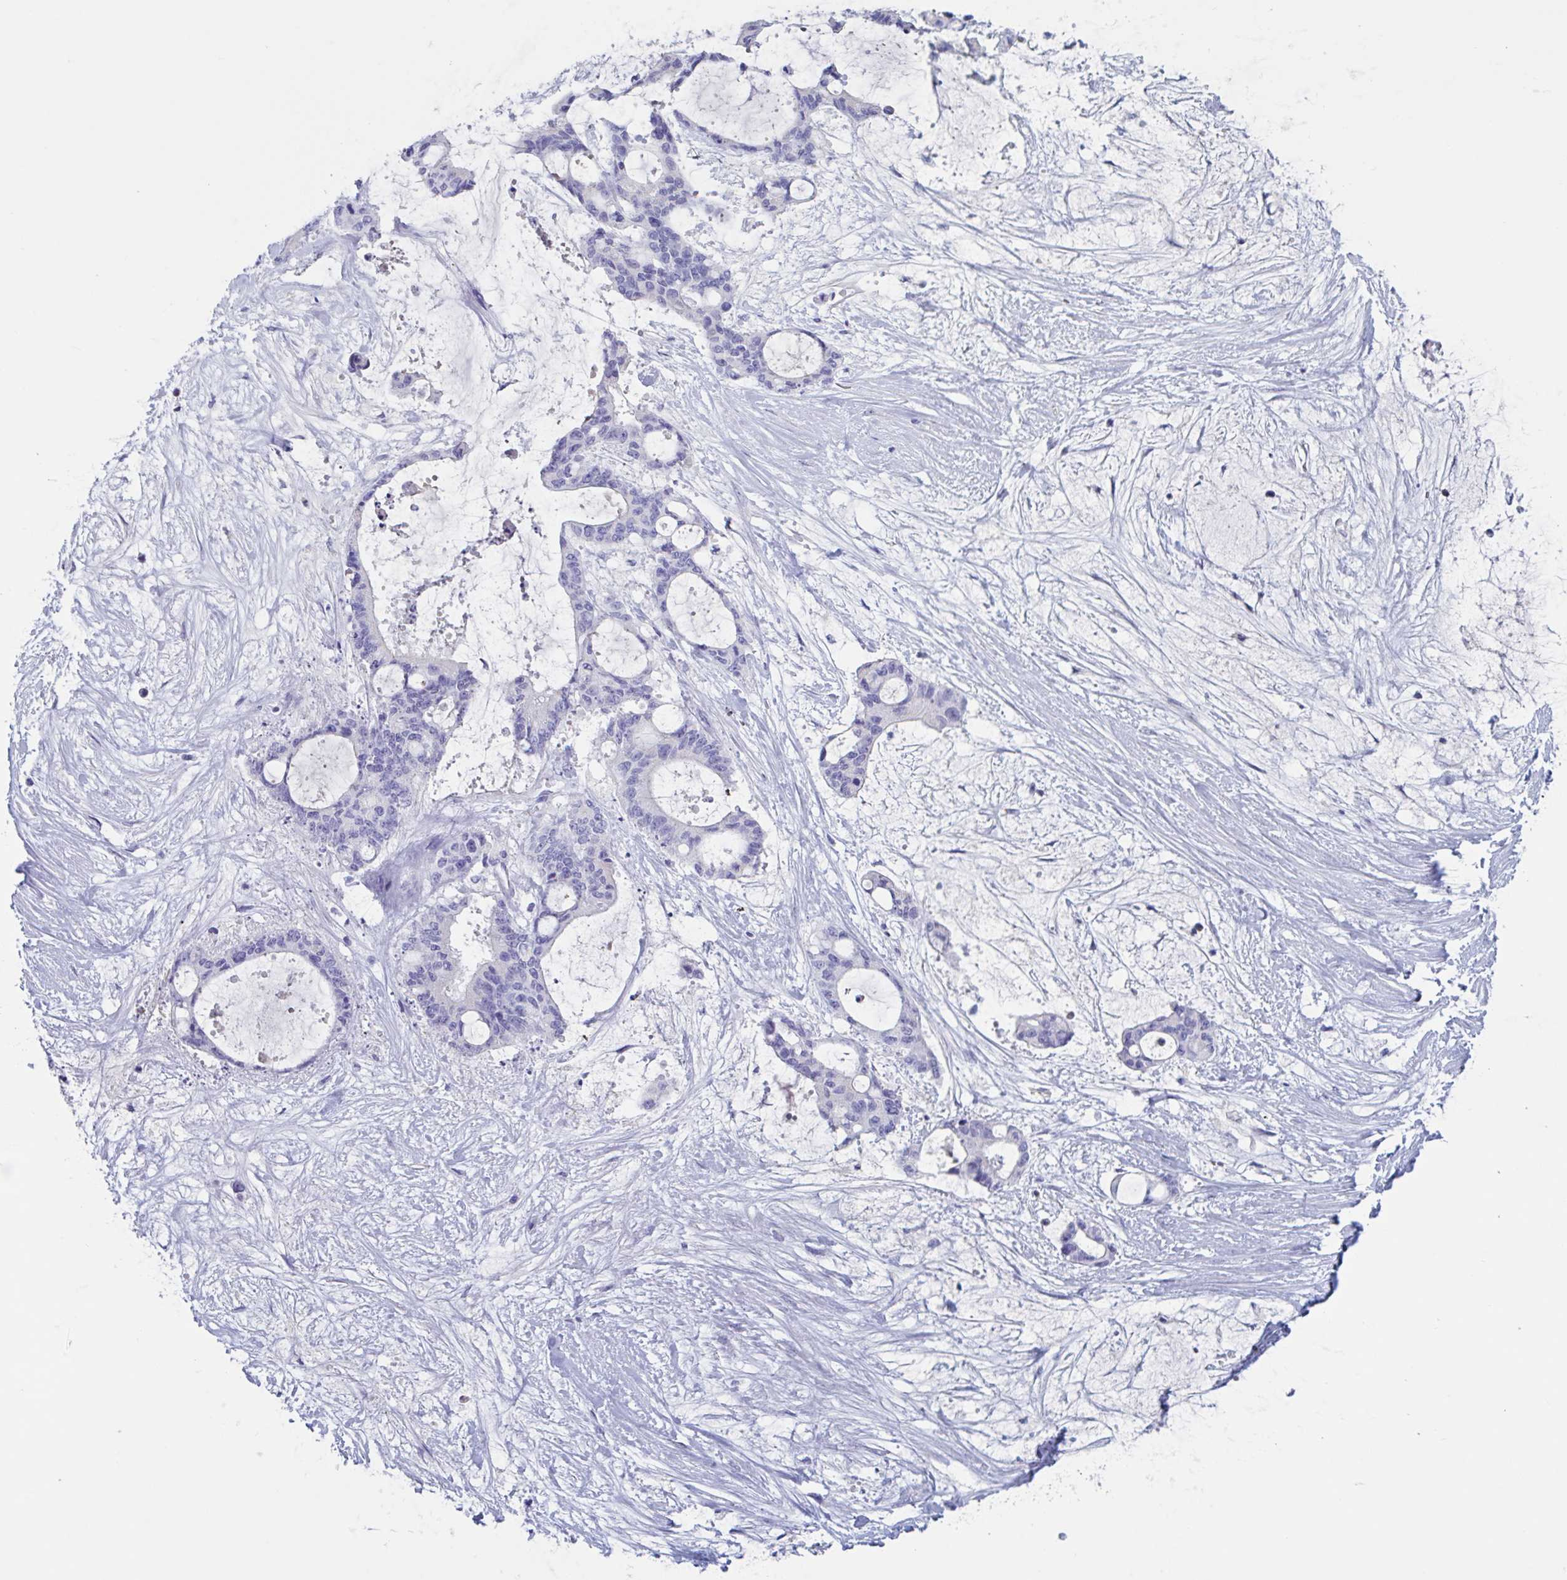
{"staining": {"intensity": "negative", "quantity": "none", "location": "none"}, "tissue": "liver cancer", "cell_type": "Tumor cells", "image_type": "cancer", "snomed": [{"axis": "morphology", "description": "Normal tissue, NOS"}, {"axis": "morphology", "description": "Cholangiocarcinoma"}, {"axis": "topography", "description": "Liver"}, {"axis": "topography", "description": "Peripheral nerve tissue"}], "caption": "Human liver cancer (cholangiocarcinoma) stained for a protein using immunohistochemistry displays no expression in tumor cells.", "gene": "ZNHIT2", "patient": {"sex": "female", "age": 73}}